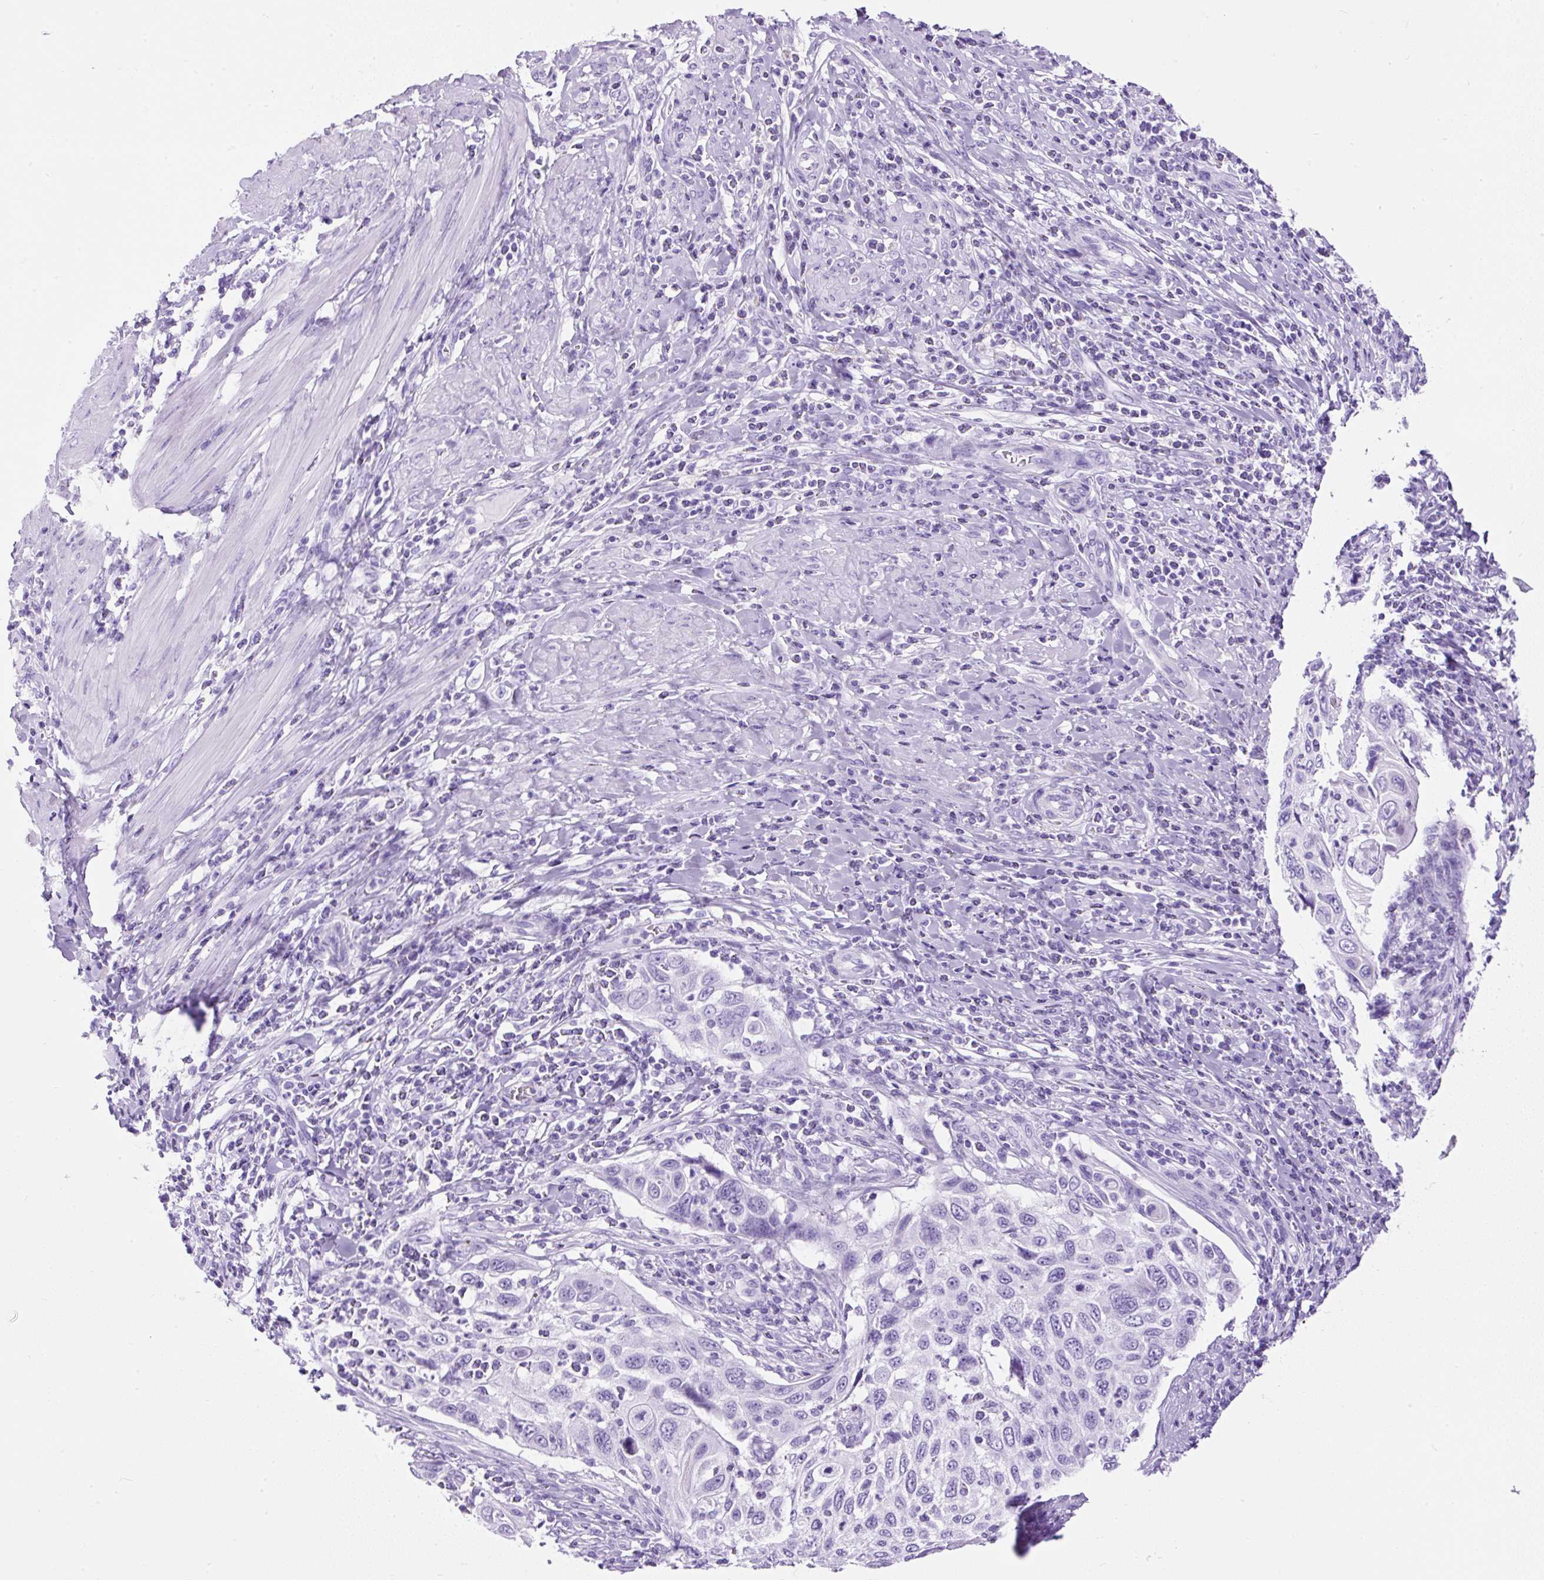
{"staining": {"intensity": "negative", "quantity": "none", "location": "none"}, "tissue": "cervical cancer", "cell_type": "Tumor cells", "image_type": "cancer", "snomed": [{"axis": "morphology", "description": "Squamous cell carcinoma, NOS"}, {"axis": "topography", "description": "Cervix"}], "caption": "This is an IHC micrograph of human cervical cancer. There is no staining in tumor cells.", "gene": "CEL", "patient": {"sex": "female", "age": 70}}